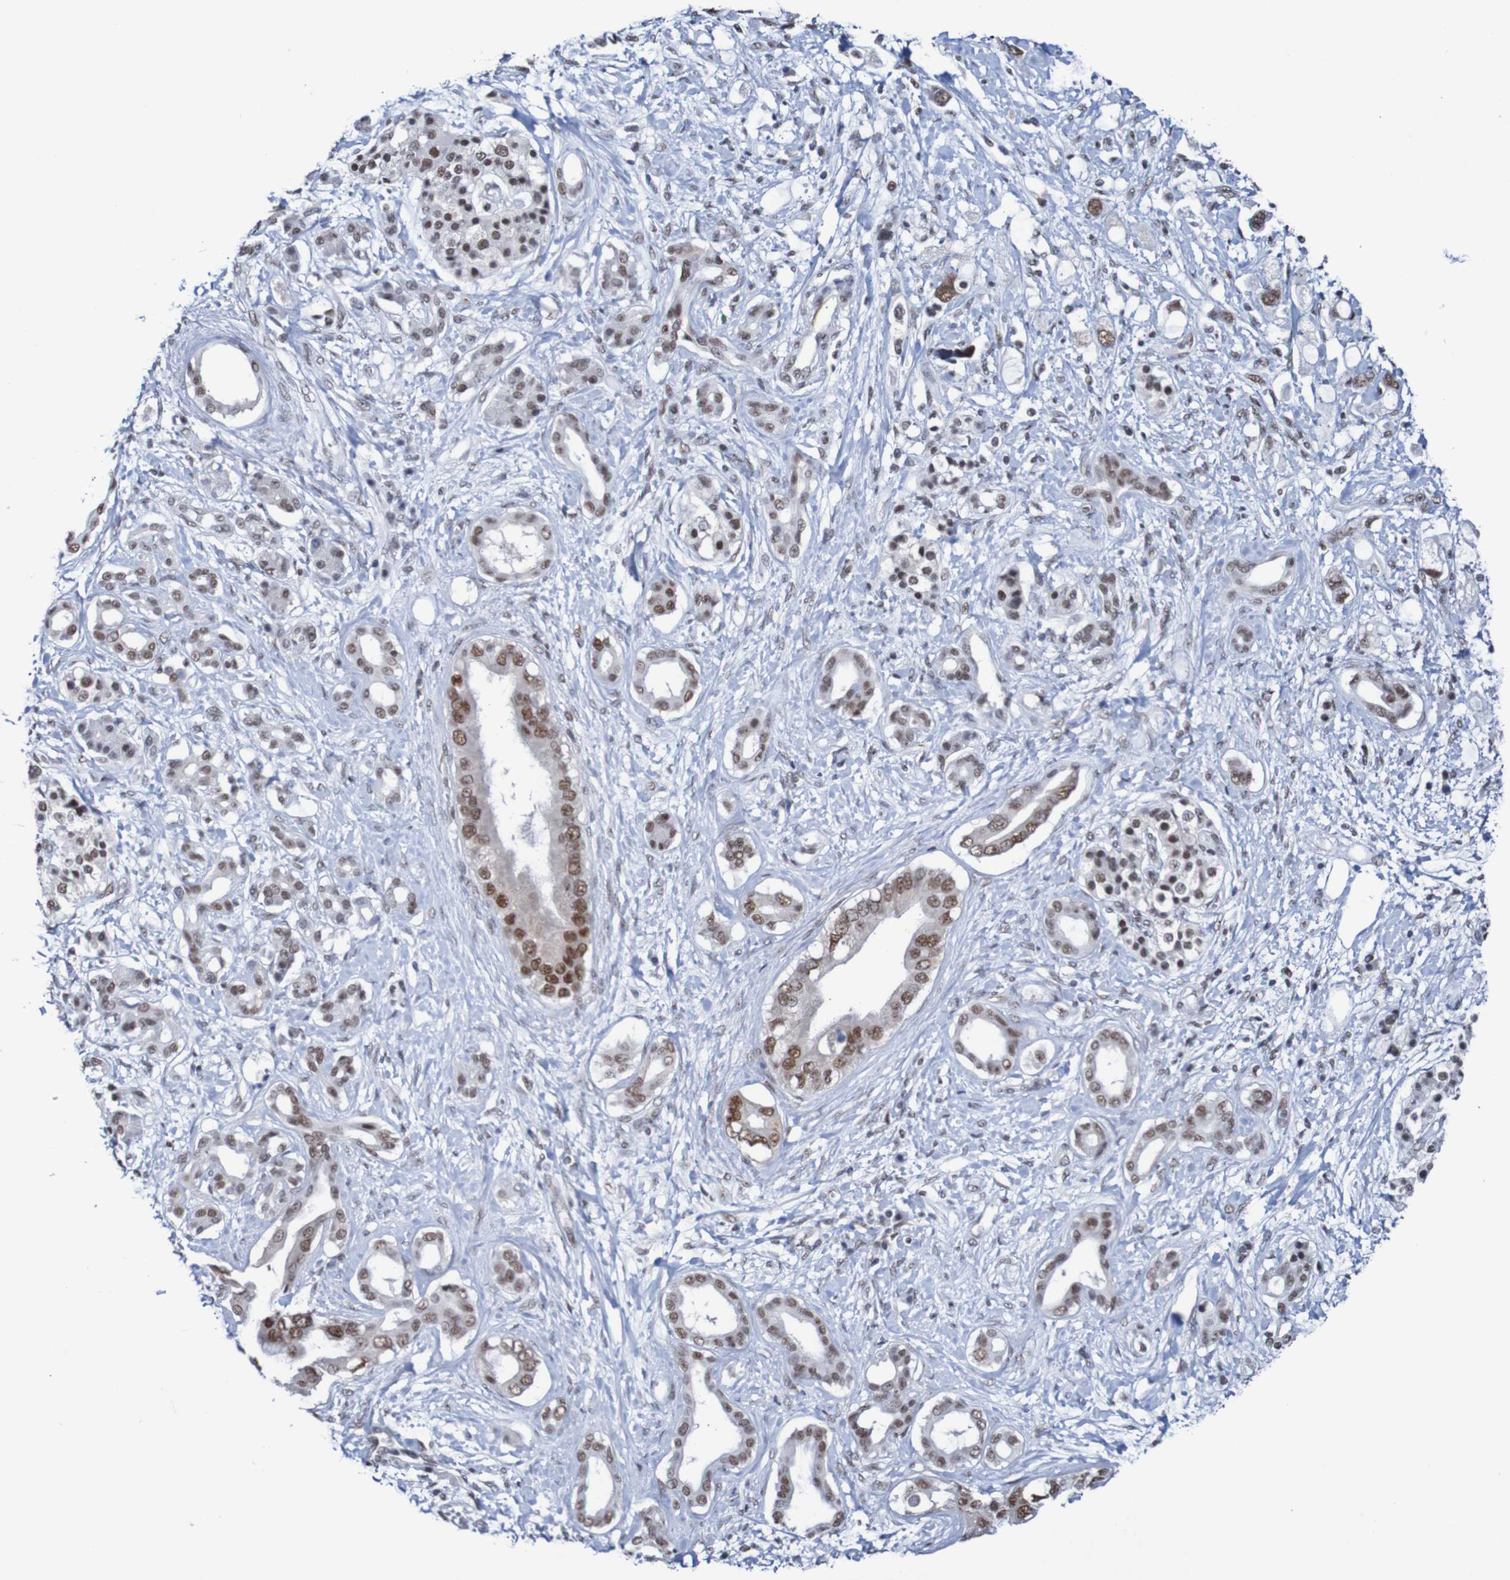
{"staining": {"intensity": "moderate", "quantity": ">75%", "location": "nuclear"}, "tissue": "pancreatic cancer", "cell_type": "Tumor cells", "image_type": "cancer", "snomed": [{"axis": "morphology", "description": "Adenocarcinoma, NOS"}, {"axis": "topography", "description": "Pancreas"}], "caption": "Pancreatic adenocarcinoma was stained to show a protein in brown. There is medium levels of moderate nuclear staining in approximately >75% of tumor cells.", "gene": "CDC5L", "patient": {"sex": "female", "age": 56}}